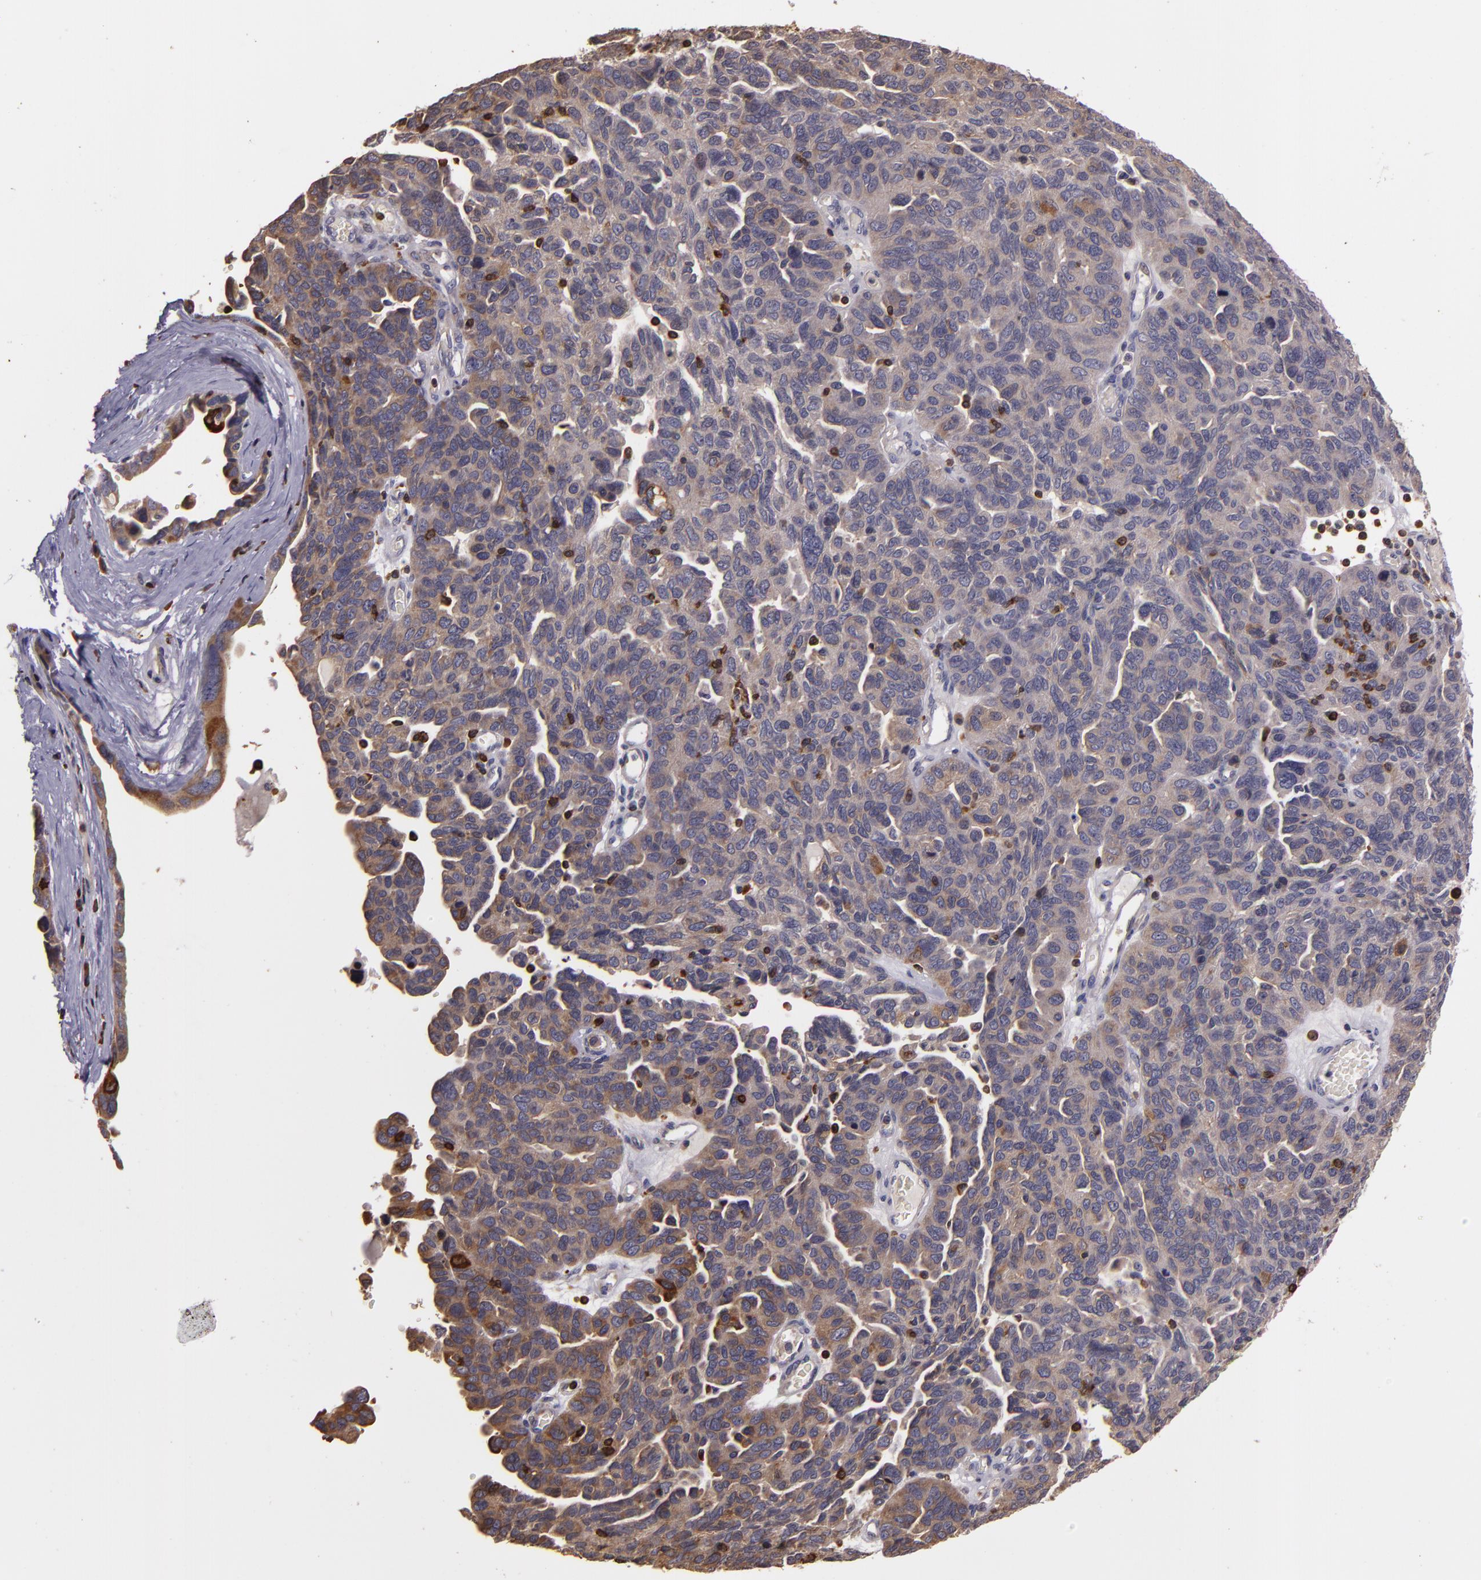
{"staining": {"intensity": "moderate", "quantity": "25%-75%", "location": "cytoplasmic/membranous"}, "tissue": "ovarian cancer", "cell_type": "Tumor cells", "image_type": "cancer", "snomed": [{"axis": "morphology", "description": "Cystadenocarcinoma, serous, NOS"}, {"axis": "topography", "description": "Ovary"}], "caption": "DAB (3,3'-diaminobenzidine) immunohistochemical staining of serous cystadenocarcinoma (ovarian) demonstrates moderate cytoplasmic/membranous protein staining in approximately 25%-75% of tumor cells.", "gene": "SLC9A3R1", "patient": {"sex": "female", "age": 64}}